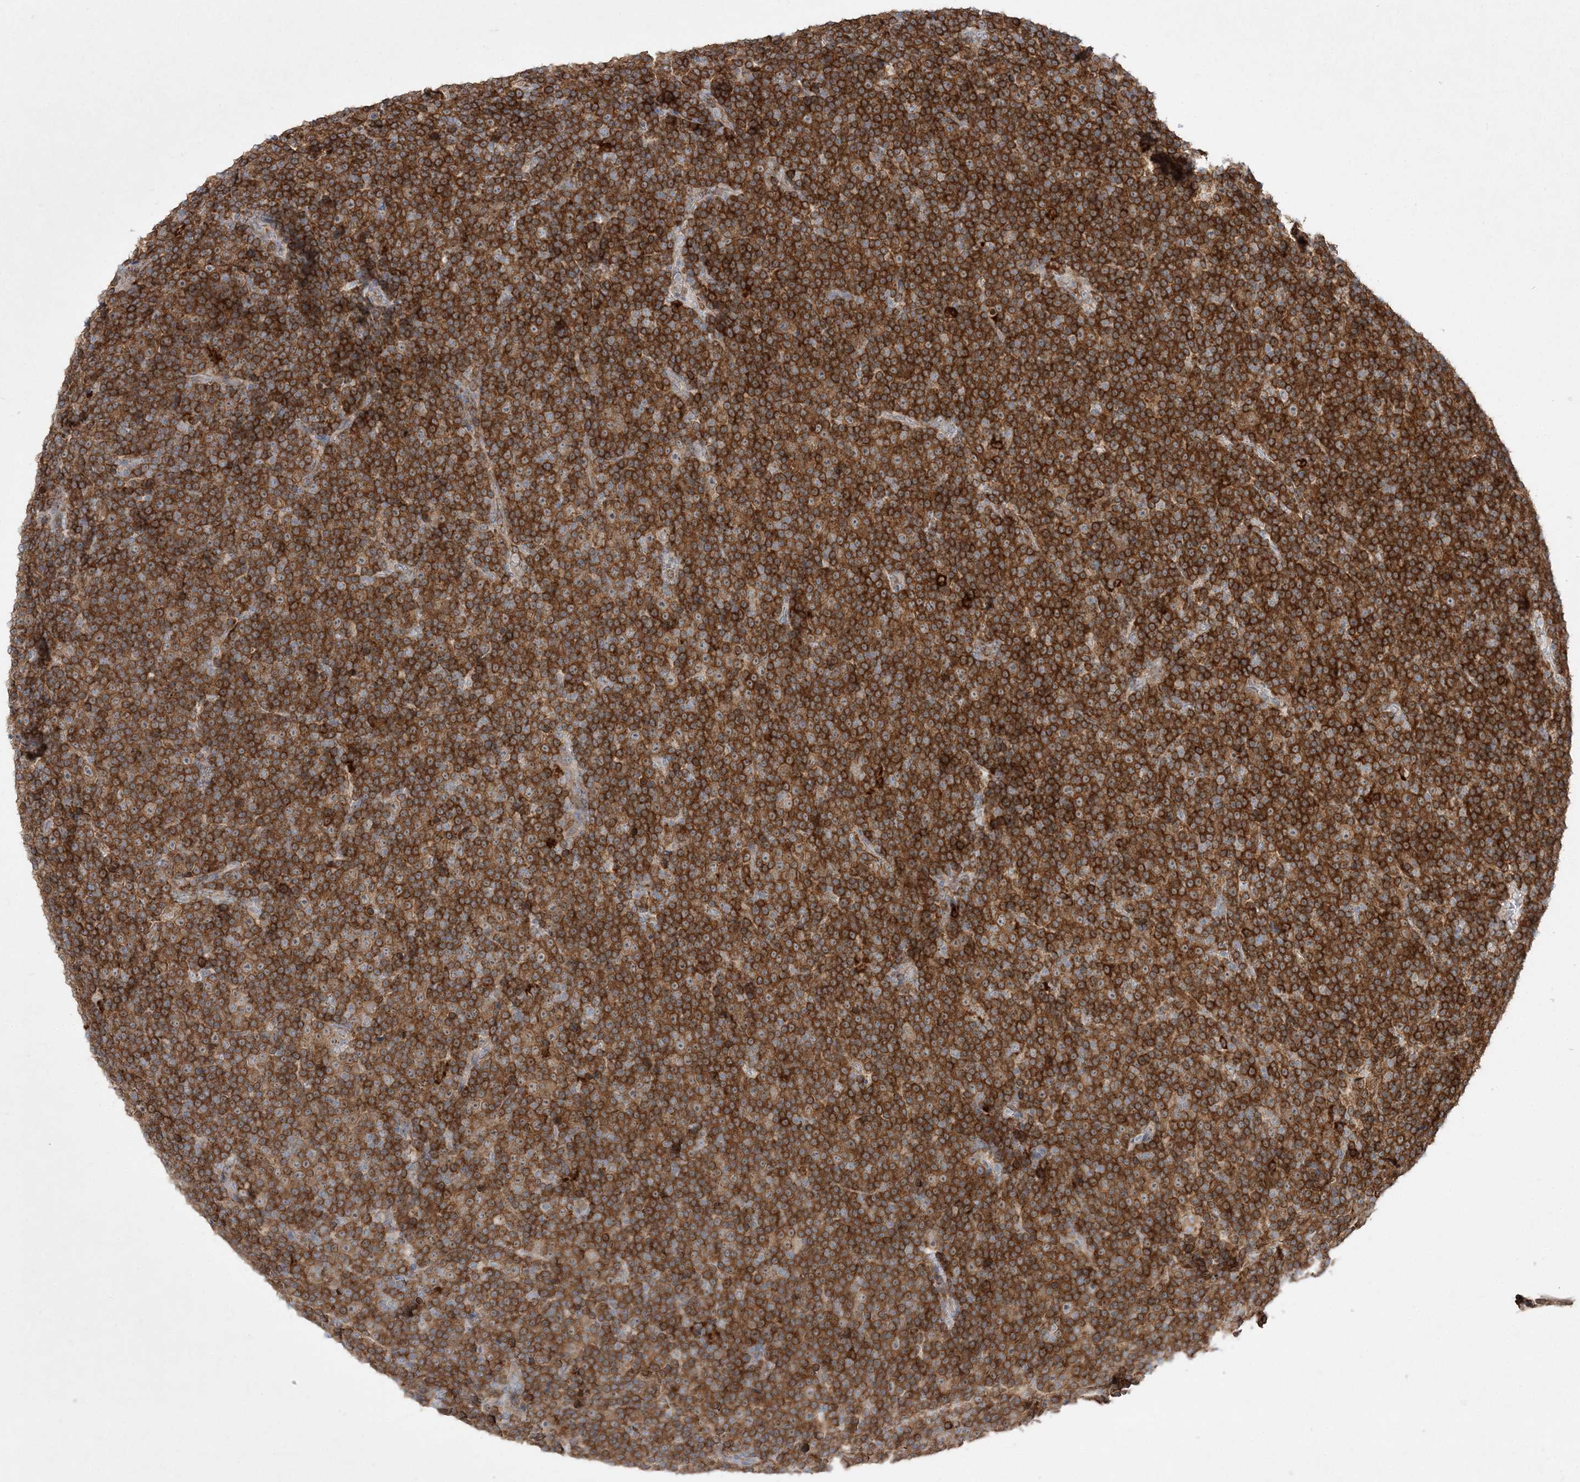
{"staining": {"intensity": "strong", "quantity": ">75%", "location": "cytoplasmic/membranous"}, "tissue": "lymphoma", "cell_type": "Tumor cells", "image_type": "cancer", "snomed": [{"axis": "morphology", "description": "Malignant lymphoma, non-Hodgkin's type, Low grade"}, {"axis": "topography", "description": "Lymph node"}], "caption": "DAB immunohistochemical staining of lymphoma reveals strong cytoplasmic/membranous protein staining in about >75% of tumor cells. (Stains: DAB in brown, nuclei in blue, Microscopy: brightfield microscopy at high magnification).", "gene": "CLNK", "patient": {"sex": "female", "age": 67}}